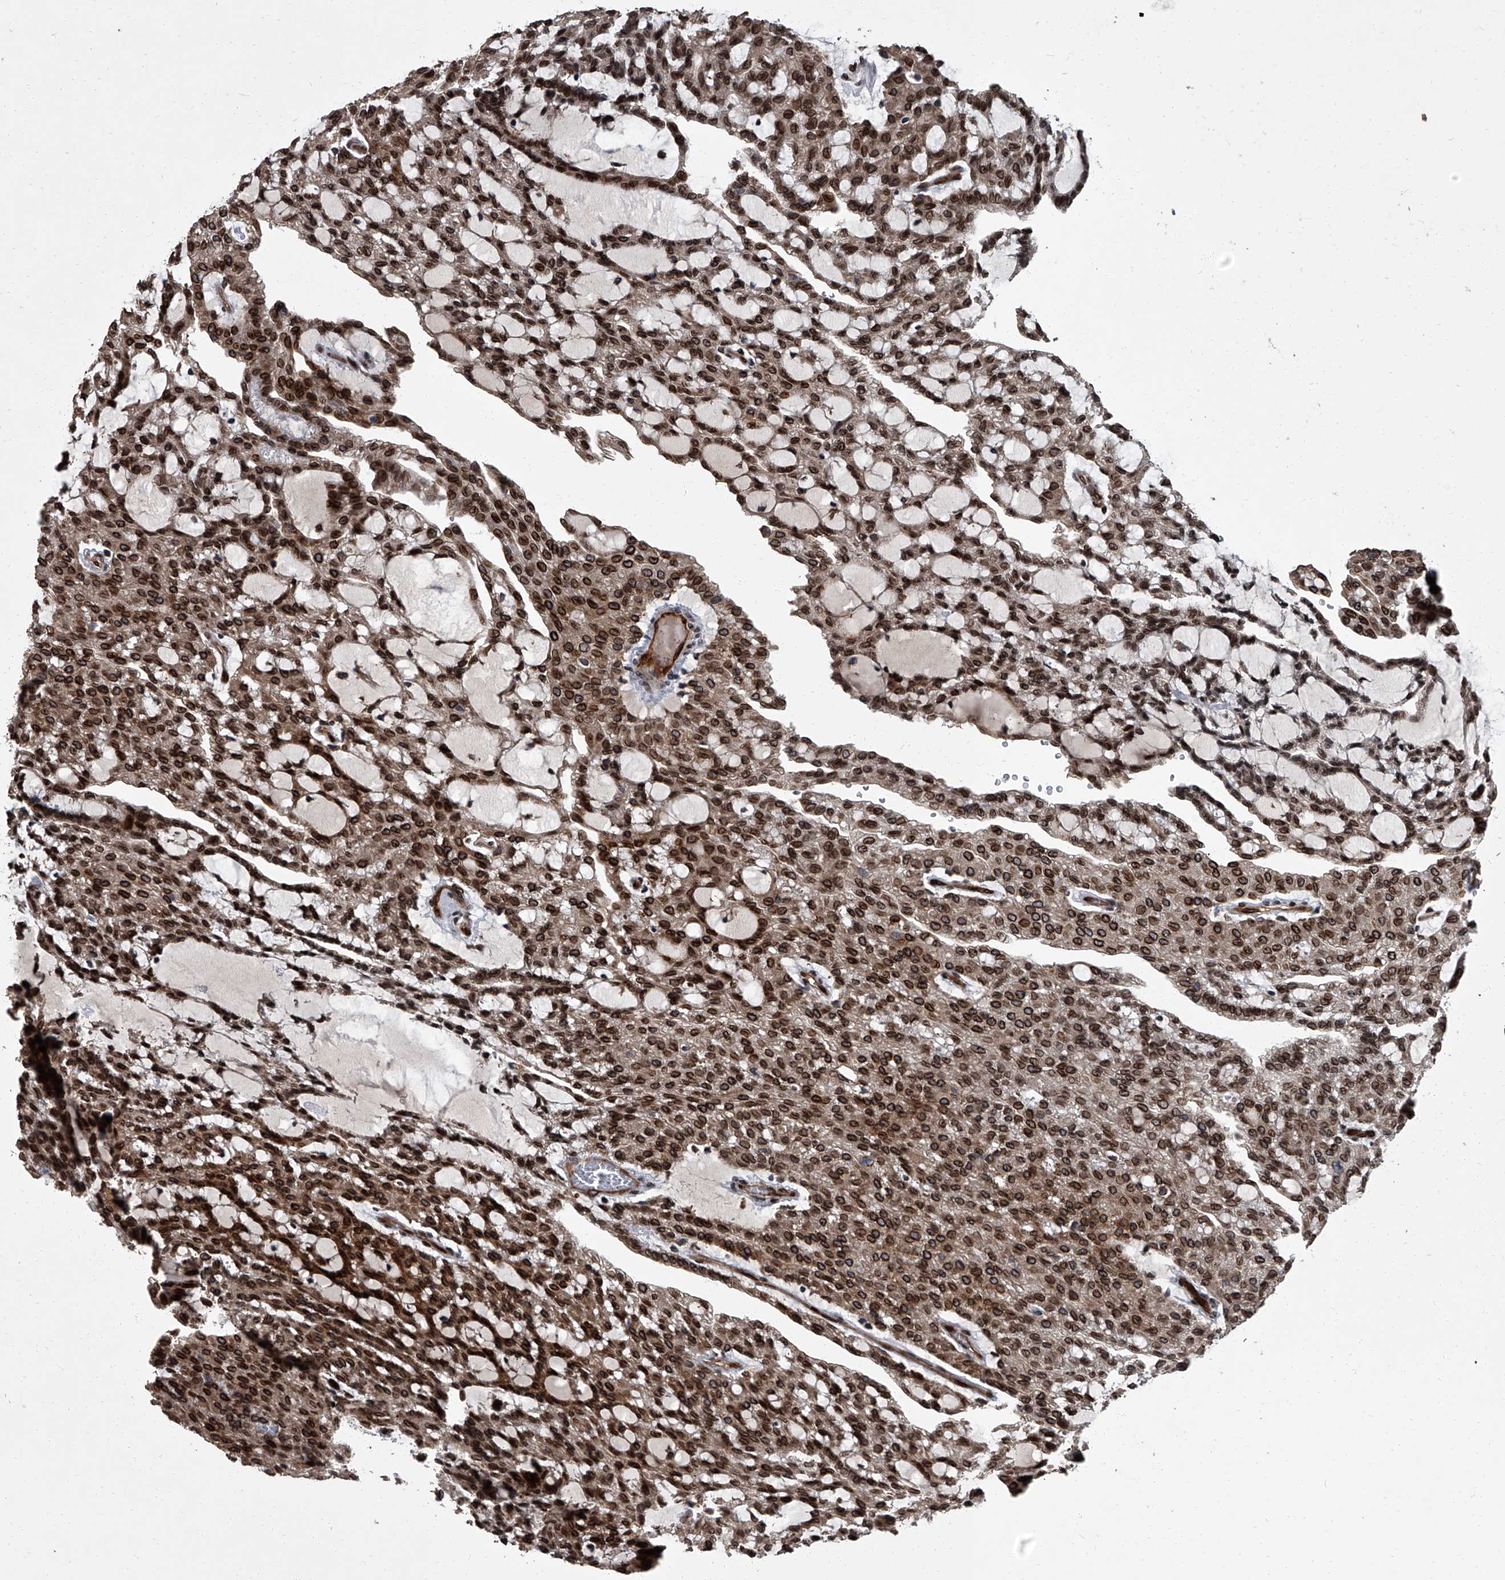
{"staining": {"intensity": "strong", "quantity": ">75%", "location": "cytoplasmic/membranous,nuclear"}, "tissue": "renal cancer", "cell_type": "Tumor cells", "image_type": "cancer", "snomed": [{"axis": "morphology", "description": "Adenocarcinoma, NOS"}, {"axis": "topography", "description": "Kidney"}], "caption": "Immunohistochemical staining of adenocarcinoma (renal) reveals high levels of strong cytoplasmic/membranous and nuclear protein expression in about >75% of tumor cells.", "gene": "LRRC8C", "patient": {"sex": "male", "age": 63}}